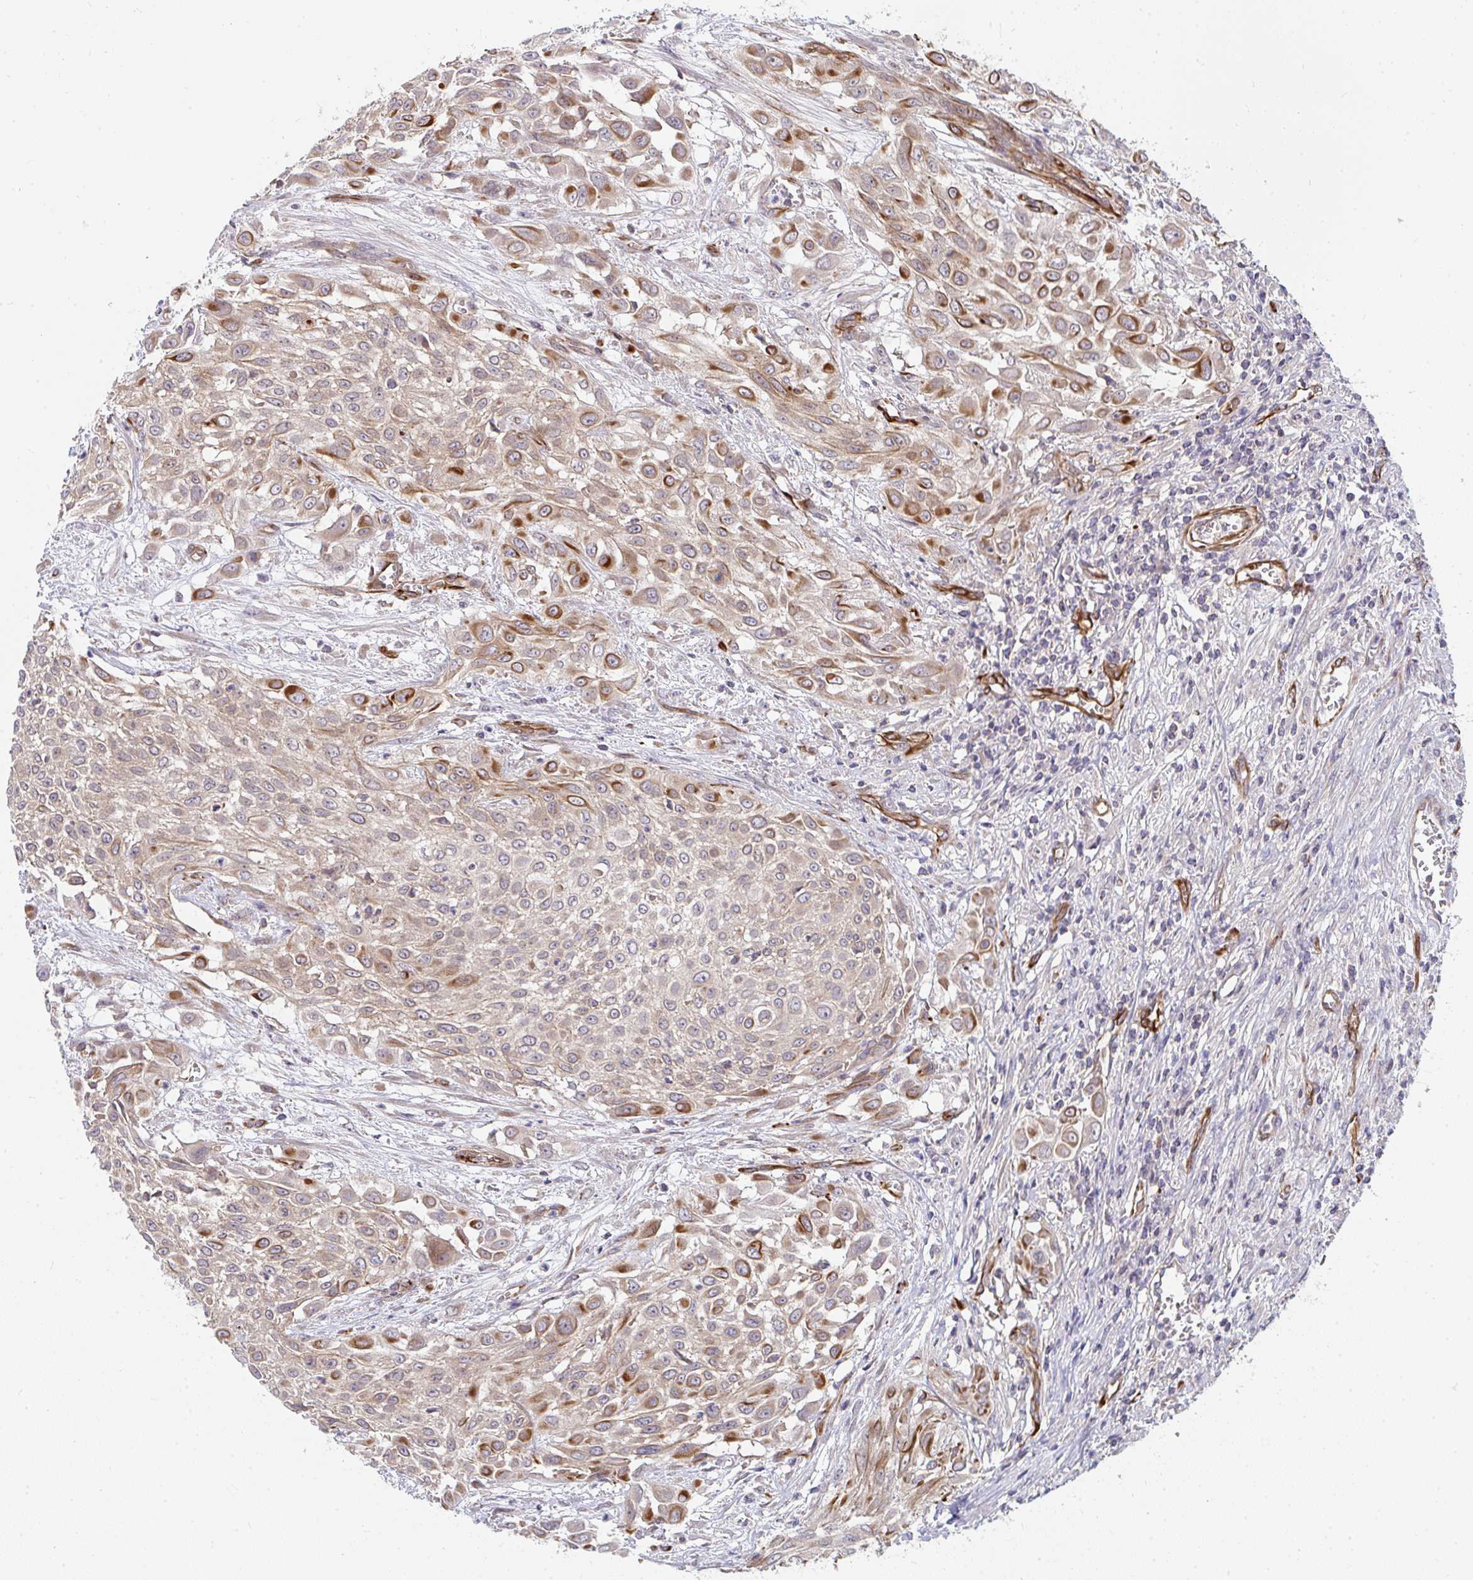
{"staining": {"intensity": "moderate", "quantity": ">75%", "location": "cytoplasmic/membranous"}, "tissue": "urothelial cancer", "cell_type": "Tumor cells", "image_type": "cancer", "snomed": [{"axis": "morphology", "description": "Urothelial carcinoma, High grade"}, {"axis": "topography", "description": "Urinary bladder"}], "caption": "Tumor cells display moderate cytoplasmic/membranous positivity in about >75% of cells in urothelial cancer. (Stains: DAB in brown, nuclei in blue, Microscopy: brightfield microscopy at high magnification).", "gene": "EIF1AD", "patient": {"sex": "male", "age": 57}}